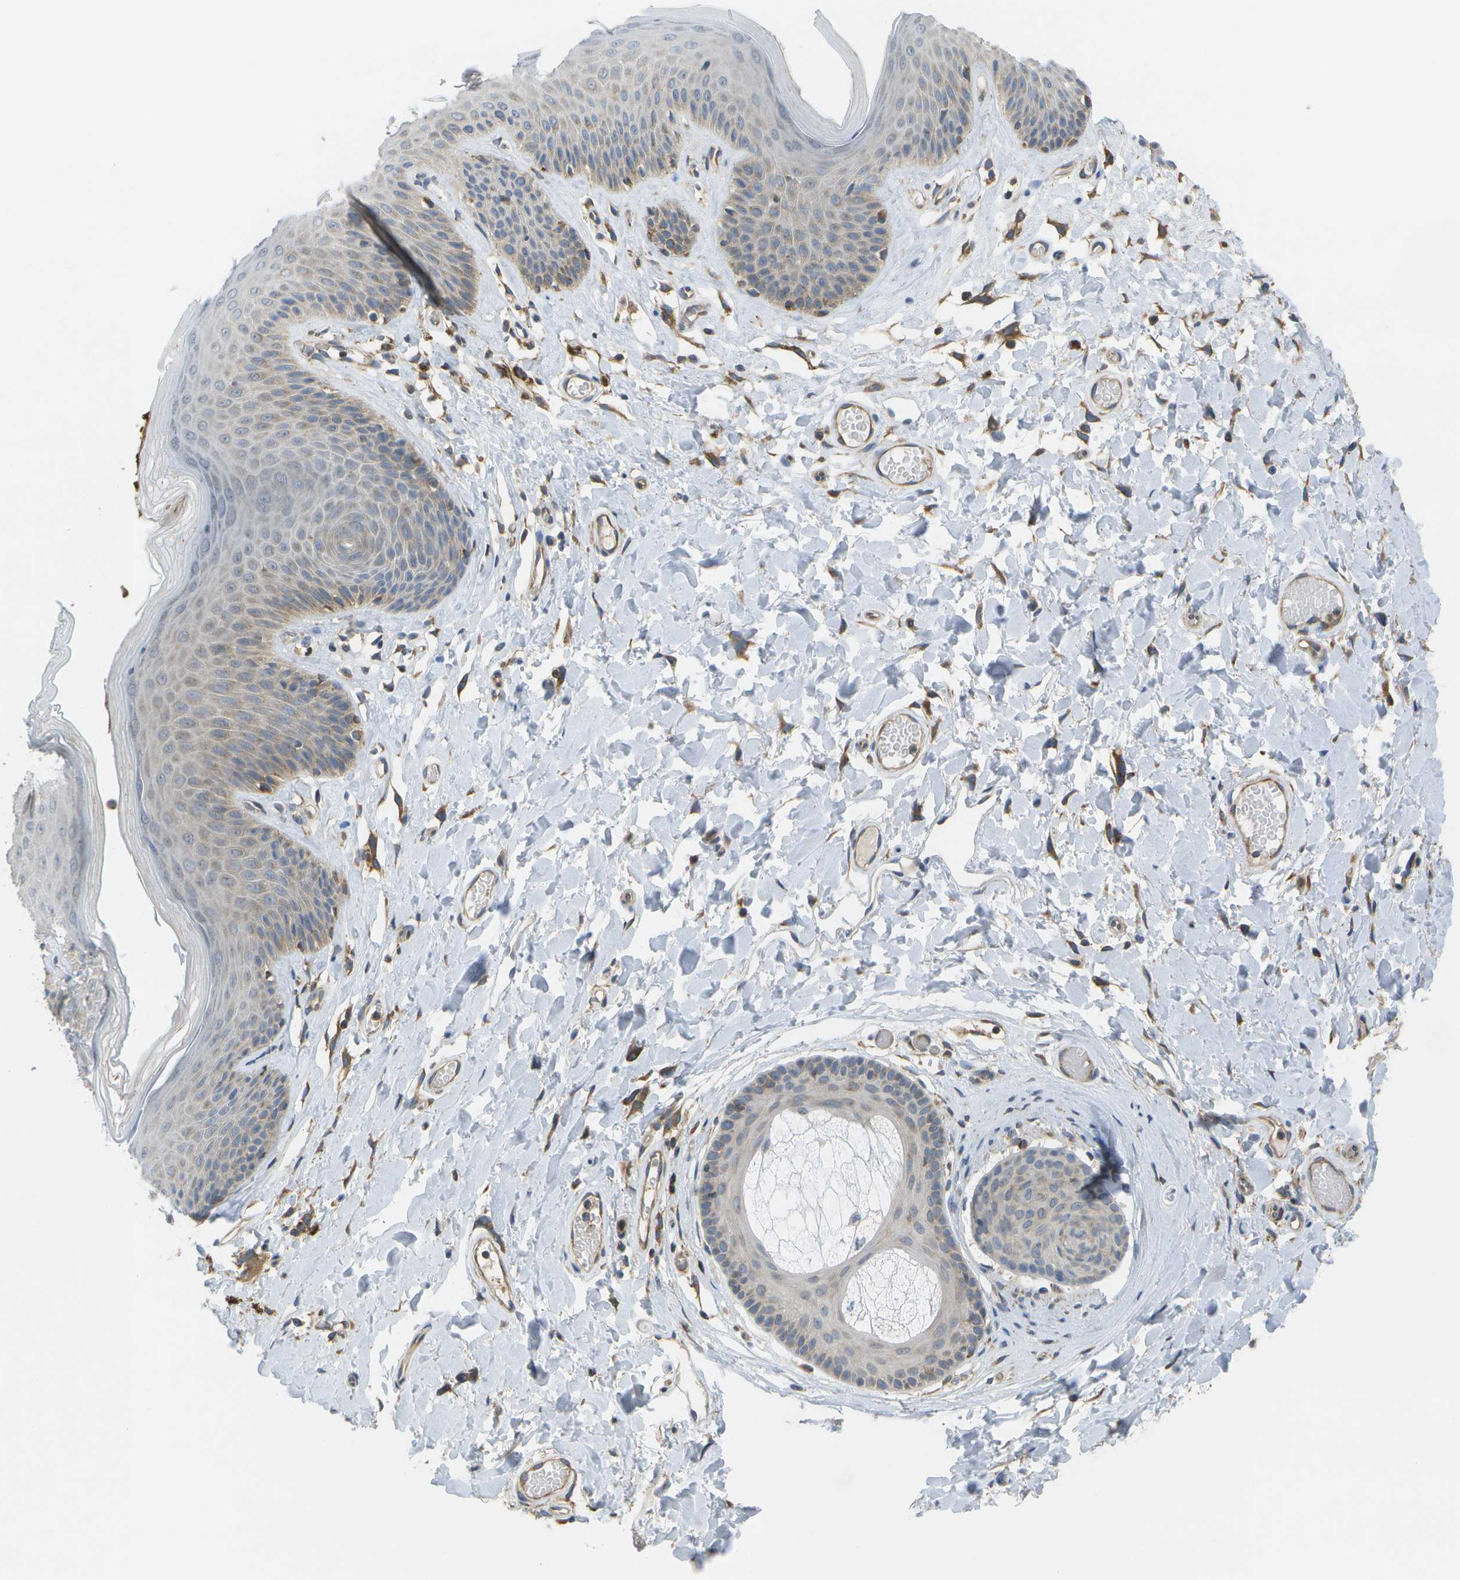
{"staining": {"intensity": "moderate", "quantity": "25%-75%", "location": "cytoplasmic/membranous"}, "tissue": "skin", "cell_type": "Epidermal cells", "image_type": "normal", "snomed": [{"axis": "morphology", "description": "Normal tissue, NOS"}, {"axis": "topography", "description": "Vulva"}], "caption": "Protein staining shows moderate cytoplasmic/membranous staining in about 25%-75% of epidermal cells in normal skin.", "gene": "DPM3", "patient": {"sex": "female", "age": 73}}